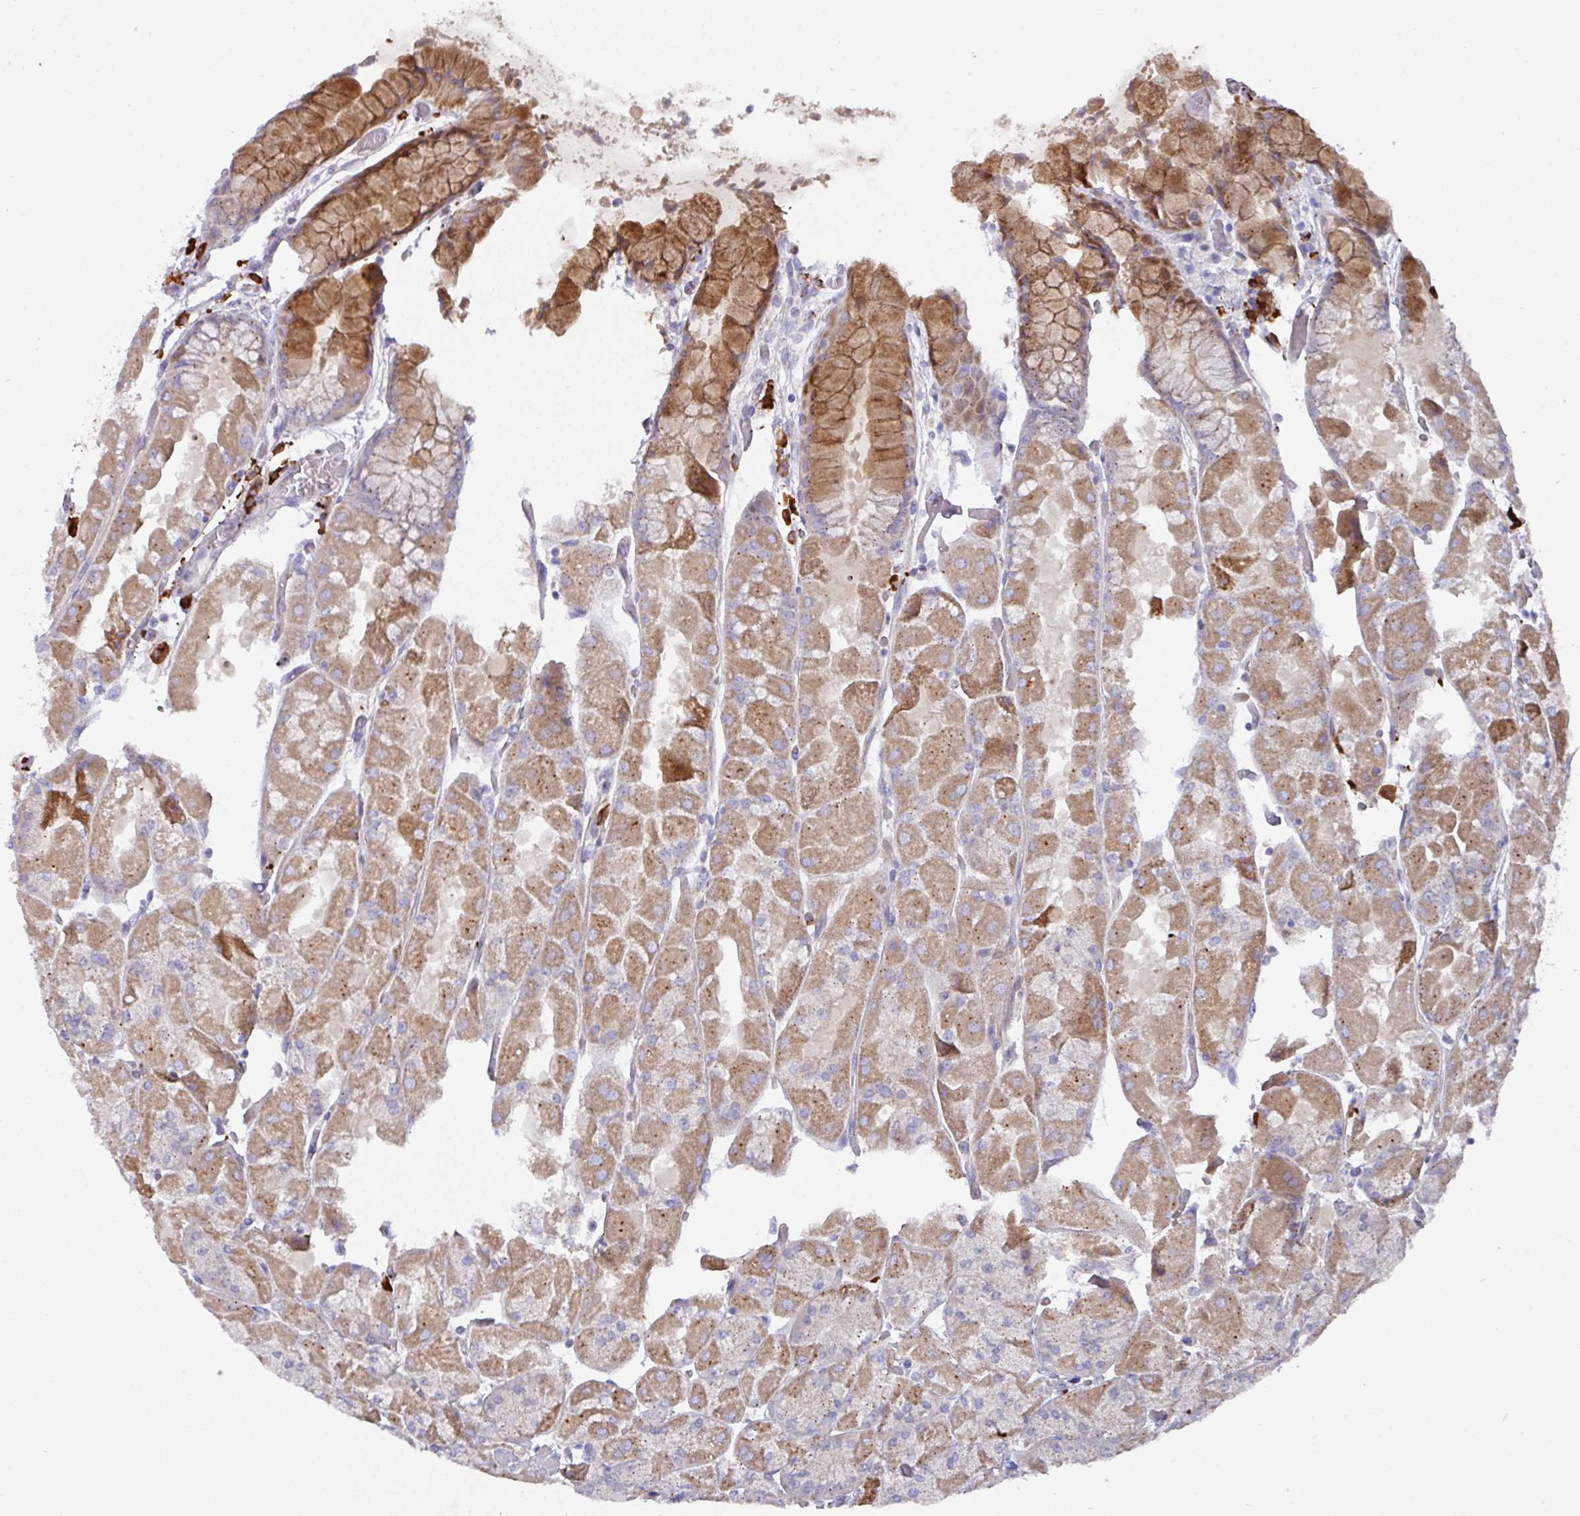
{"staining": {"intensity": "moderate", "quantity": "25%-75%", "location": "cytoplasmic/membranous"}, "tissue": "stomach", "cell_type": "Glandular cells", "image_type": "normal", "snomed": [{"axis": "morphology", "description": "Normal tissue, NOS"}, {"axis": "topography", "description": "Stomach"}], "caption": "Brown immunohistochemical staining in benign human stomach exhibits moderate cytoplasmic/membranous positivity in about 25%-75% of glandular cells. Ihc stains the protein in brown and the nuclei are stained blue.", "gene": "IL4R", "patient": {"sex": "female", "age": 61}}